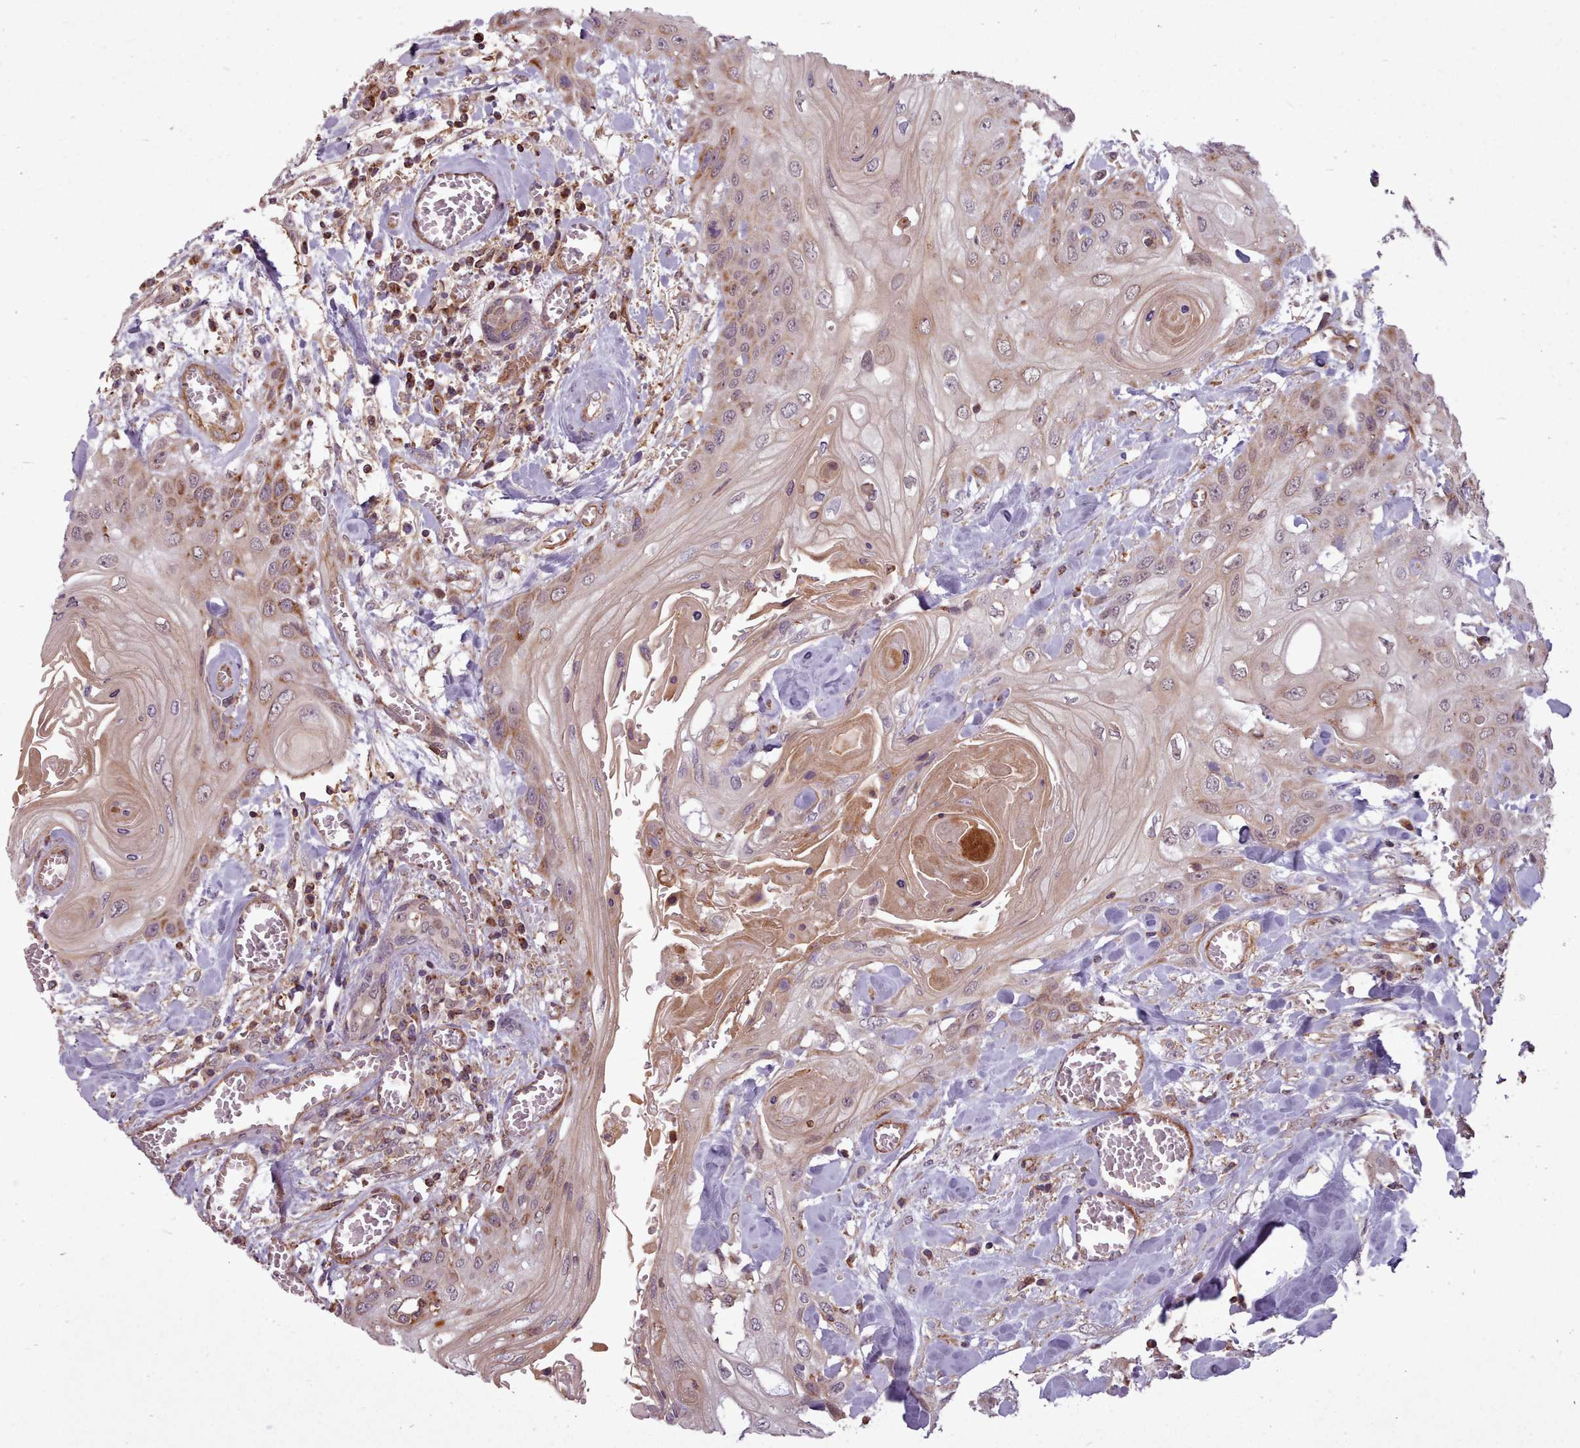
{"staining": {"intensity": "weak", "quantity": ">75%", "location": "cytoplasmic/membranous"}, "tissue": "head and neck cancer", "cell_type": "Tumor cells", "image_type": "cancer", "snomed": [{"axis": "morphology", "description": "Squamous cell carcinoma, NOS"}, {"axis": "topography", "description": "Head-Neck"}], "caption": "Human head and neck squamous cell carcinoma stained for a protein (brown) exhibits weak cytoplasmic/membranous positive positivity in approximately >75% of tumor cells.", "gene": "ZMYM4", "patient": {"sex": "female", "age": 43}}